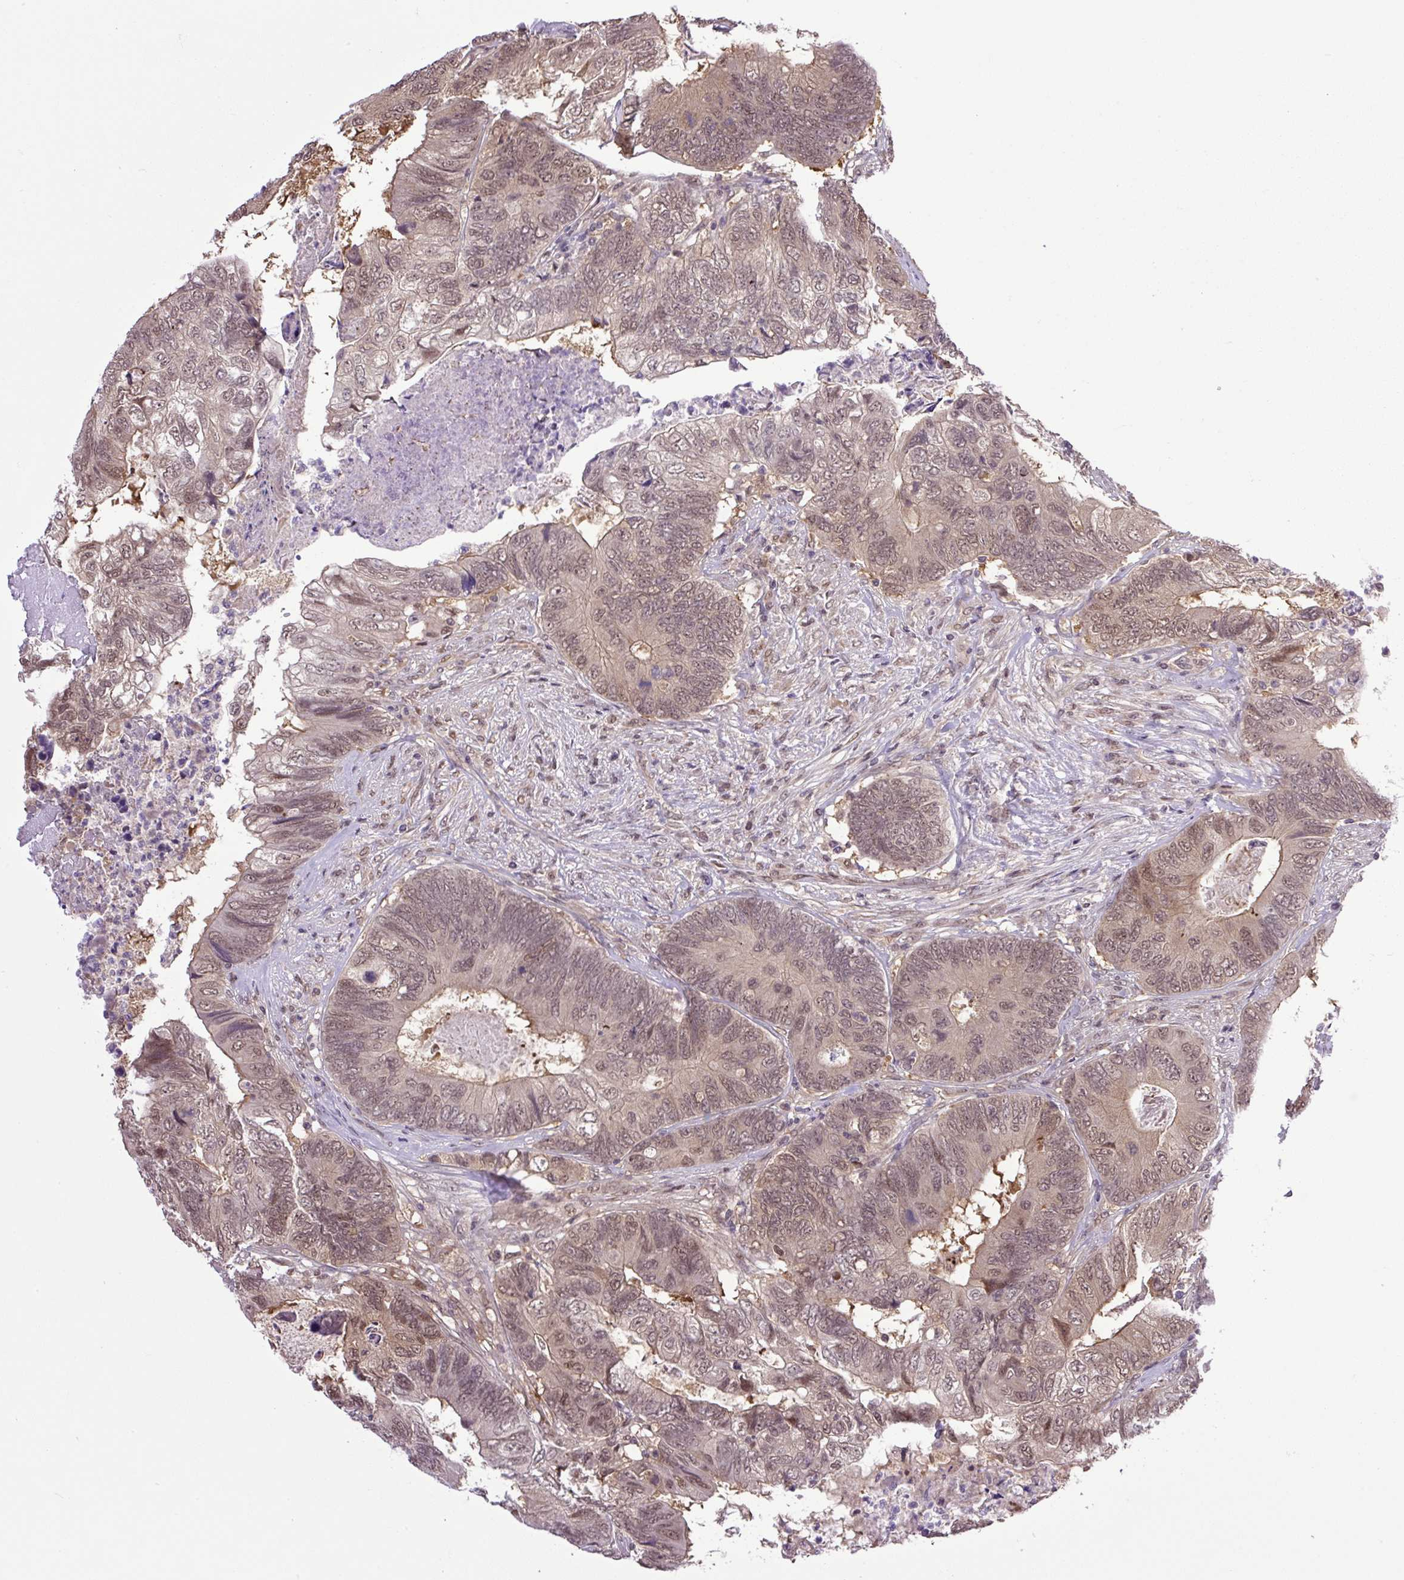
{"staining": {"intensity": "moderate", "quantity": "25%-75%", "location": "cytoplasmic/membranous,nuclear"}, "tissue": "colorectal cancer", "cell_type": "Tumor cells", "image_type": "cancer", "snomed": [{"axis": "morphology", "description": "Adenocarcinoma, NOS"}, {"axis": "topography", "description": "Colon"}], "caption": "DAB immunohistochemical staining of adenocarcinoma (colorectal) displays moderate cytoplasmic/membranous and nuclear protein staining in about 25%-75% of tumor cells.", "gene": "SGTA", "patient": {"sex": "female", "age": 67}}